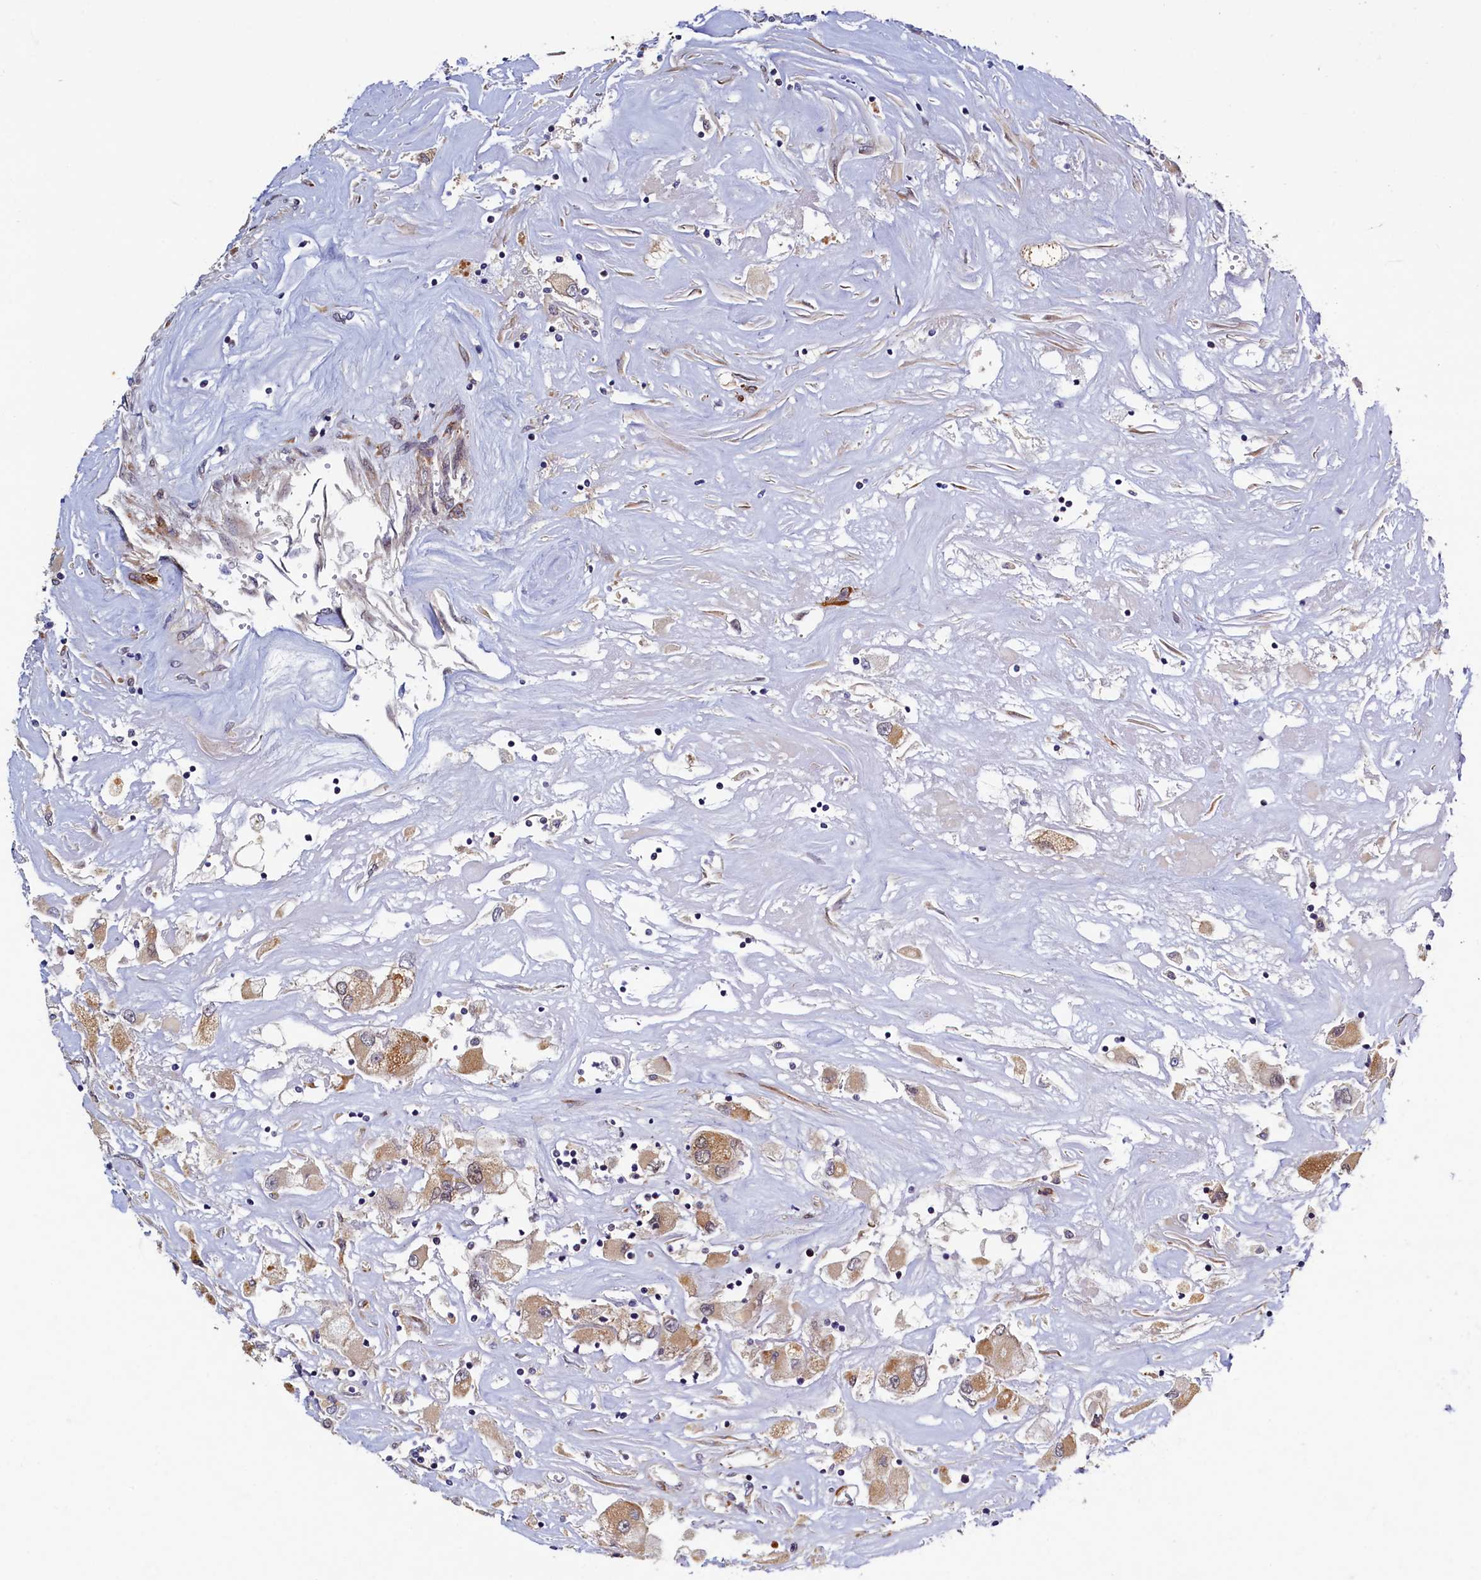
{"staining": {"intensity": "moderate", "quantity": "<25%", "location": "cytoplasmic/membranous"}, "tissue": "renal cancer", "cell_type": "Tumor cells", "image_type": "cancer", "snomed": [{"axis": "morphology", "description": "Adenocarcinoma, NOS"}, {"axis": "topography", "description": "Kidney"}], "caption": "Moderate cytoplasmic/membranous positivity is seen in about <25% of tumor cells in renal cancer (adenocarcinoma).", "gene": "SLC16A14", "patient": {"sex": "female", "age": 52}}